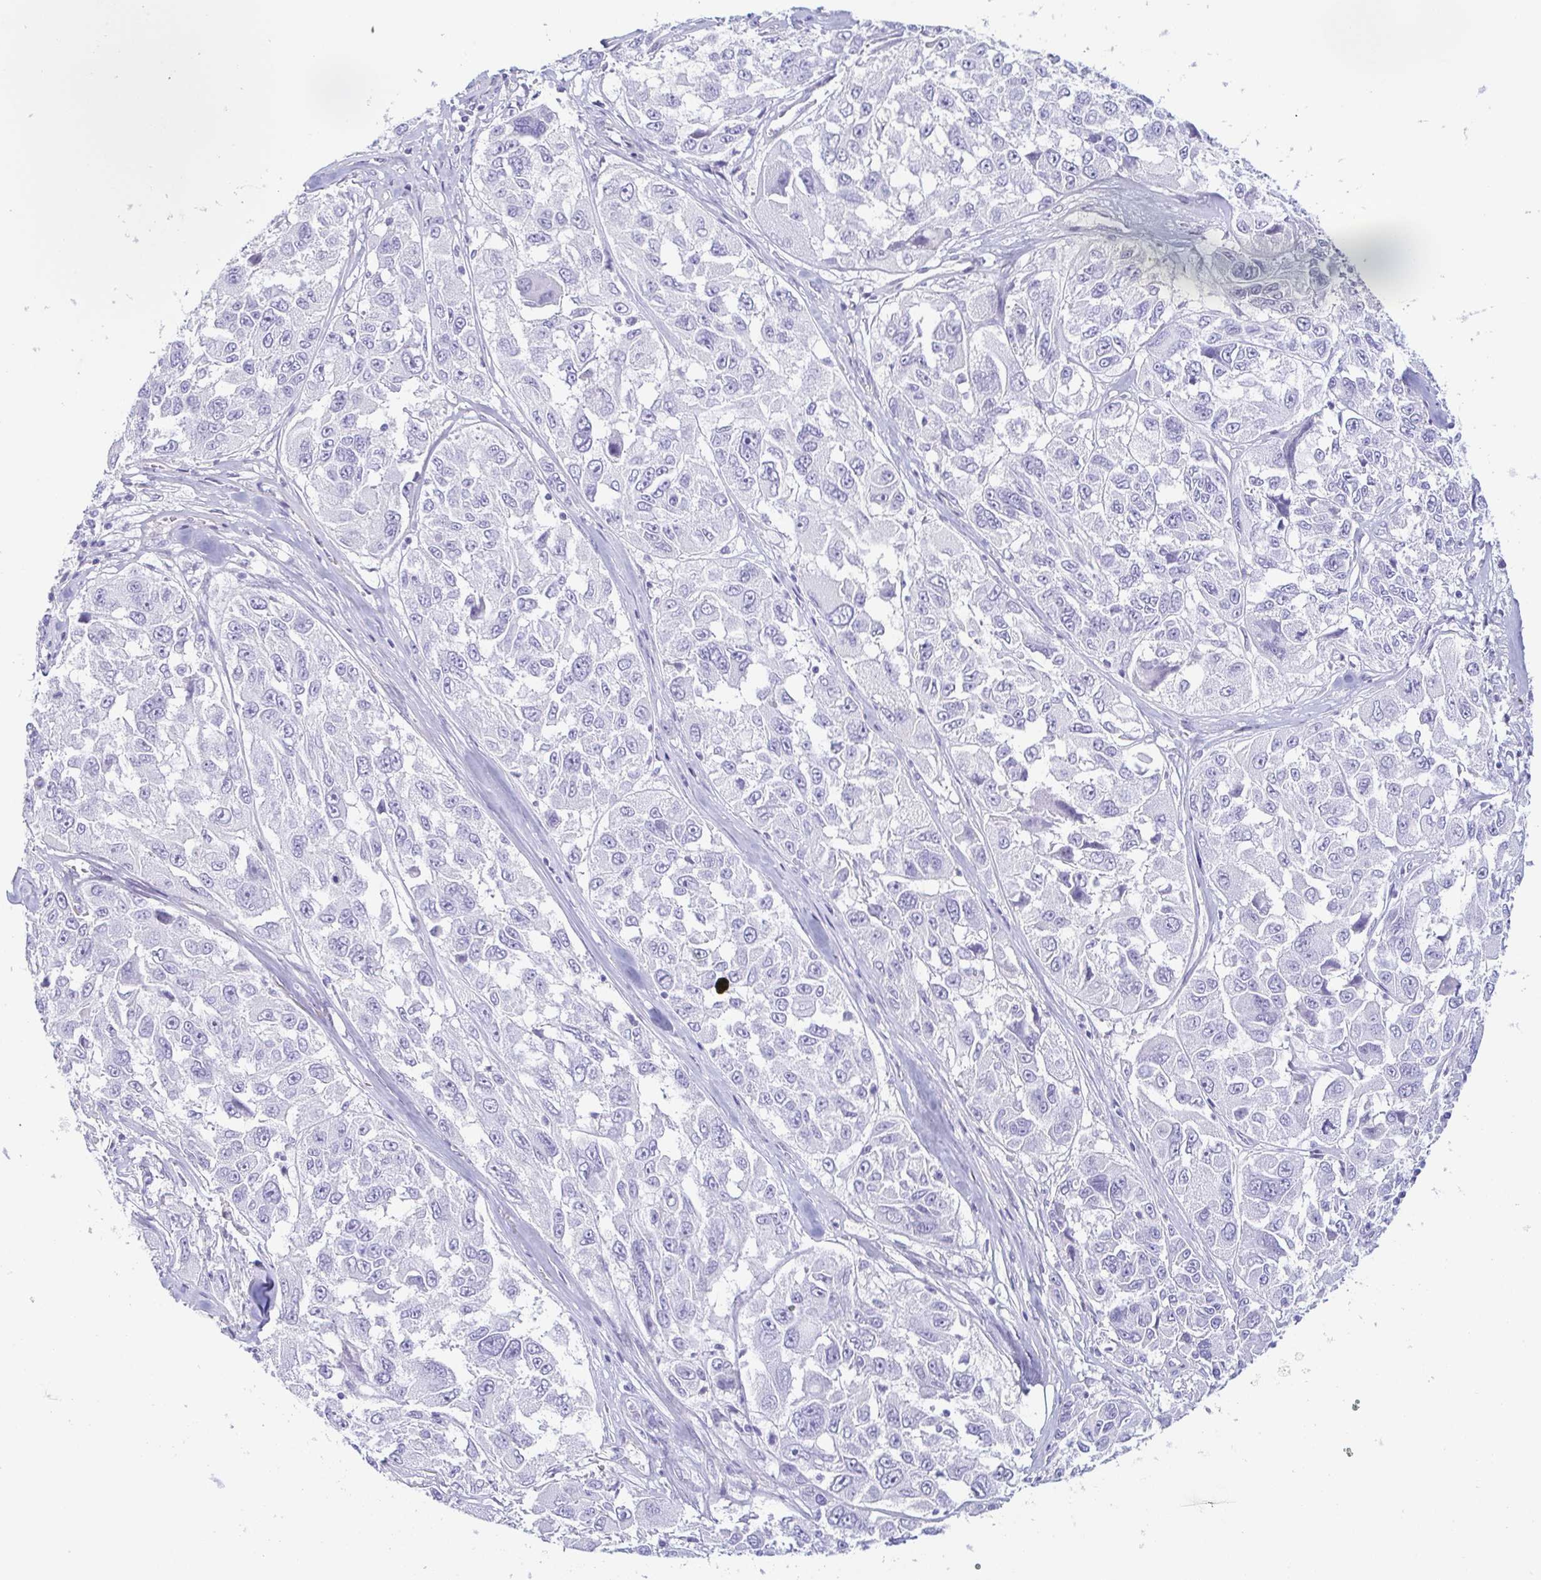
{"staining": {"intensity": "negative", "quantity": "none", "location": "none"}, "tissue": "melanoma", "cell_type": "Tumor cells", "image_type": "cancer", "snomed": [{"axis": "morphology", "description": "Malignant melanoma, NOS"}, {"axis": "topography", "description": "Skin"}], "caption": "A photomicrograph of human melanoma is negative for staining in tumor cells. Brightfield microscopy of immunohistochemistry stained with DAB (brown) and hematoxylin (blue), captured at high magnification.", "gene": "PRR4", "patient": {"sex": "female", "age": 66}}